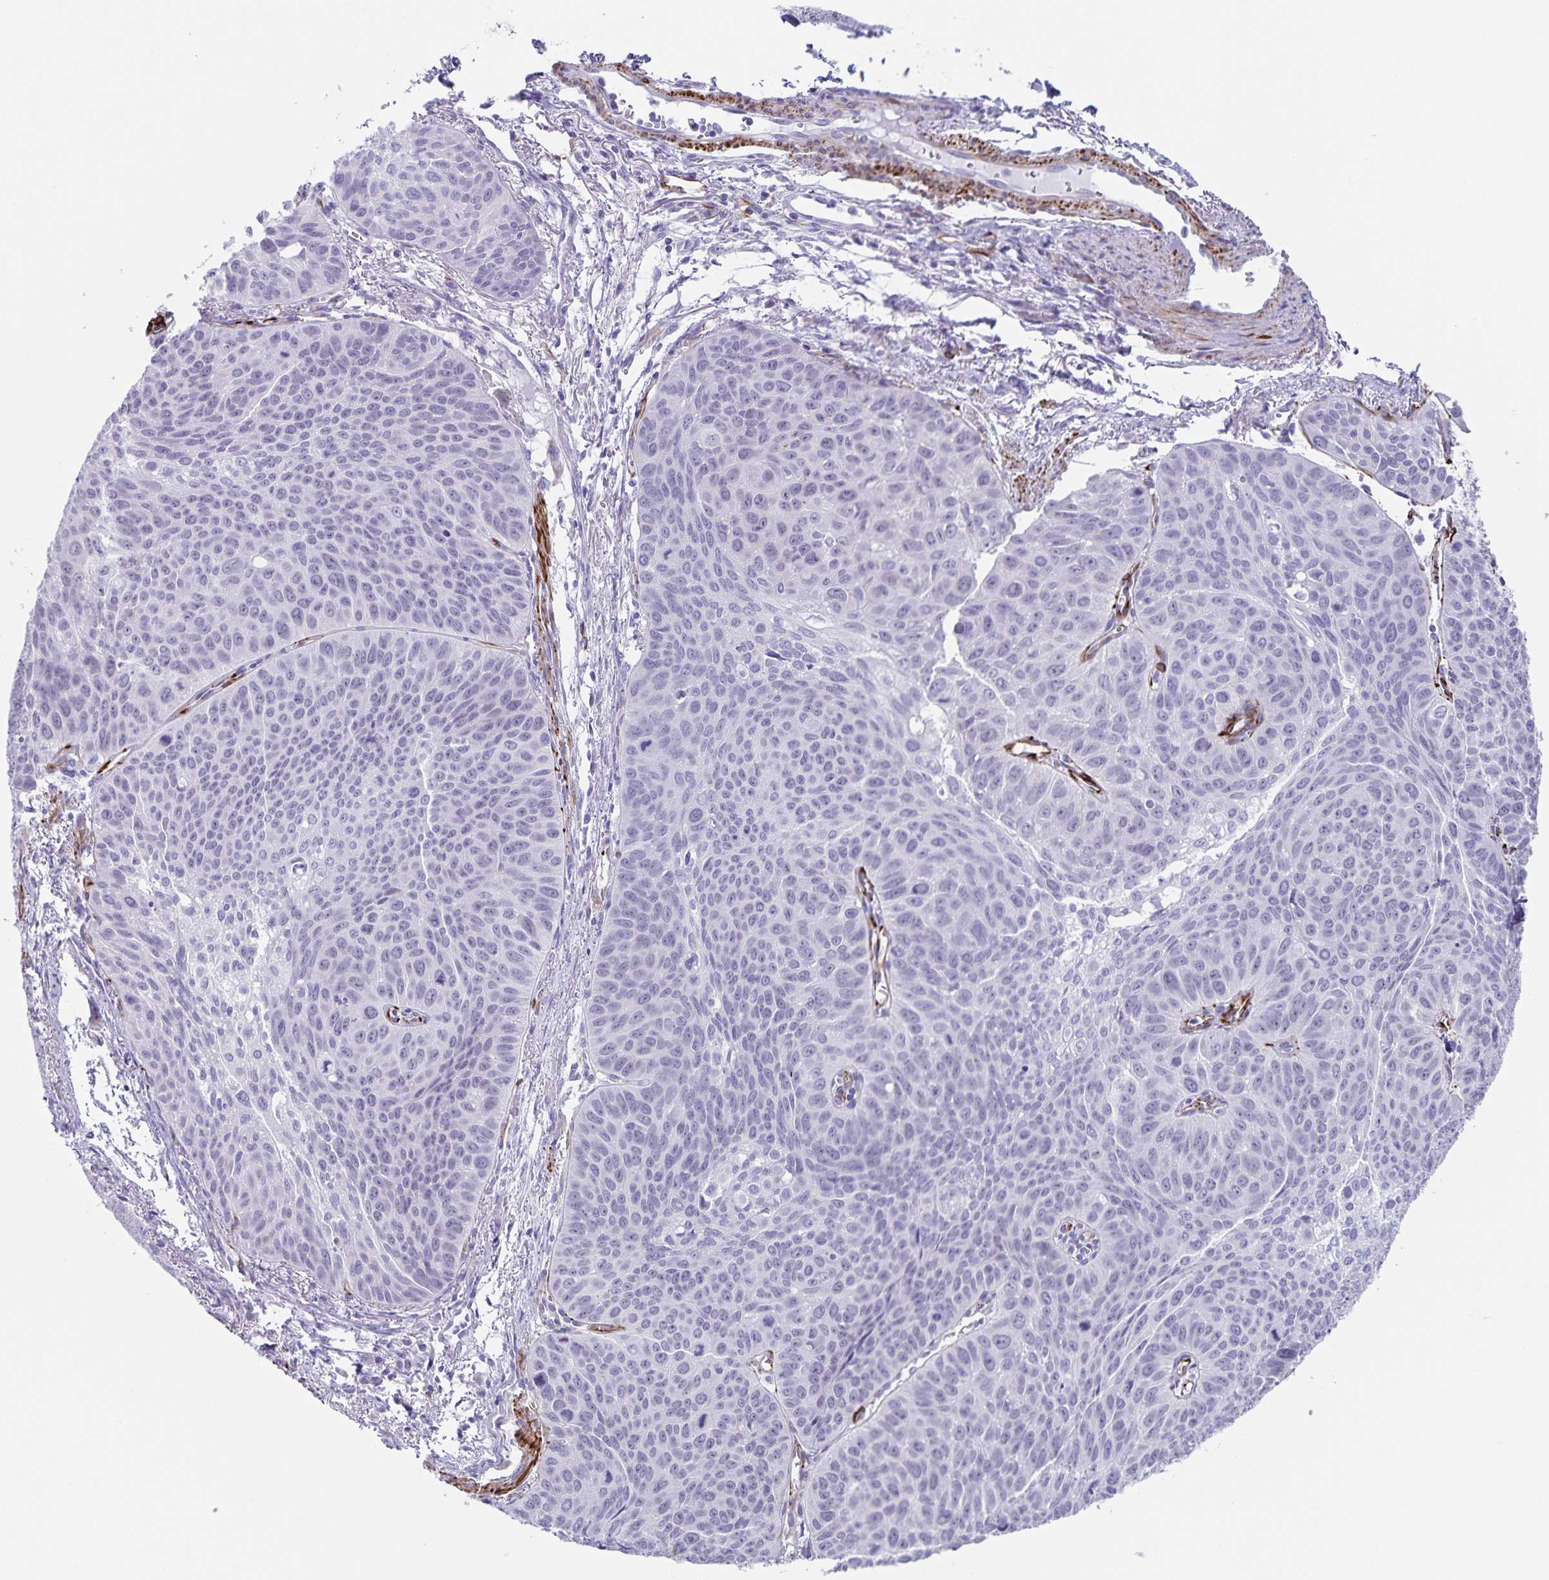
{"staining": {"intensity": "negative", "quantity": "none", "location": "none"}, "tissue": "lung cancer", "cell_type": "Tumor cells", "image_type": "cancer", "snomed": [{"axis": "morphology", "description": "Squamous cell carcinoma, NOS"}, {"axis": "topography", "description": "Lung"}], "caption": "The micrograph exhibits no staining of tumor cells in squamous cell carcinoma (lung). (Stains: DAB (3,3'-diaminobenzidine) immunohistochemistry with hematoxylin counter stain, Microscopy: brightfield microscopy at high magnification).", "gene": "SYNM", "patient": {"sex": "male", "age": 71}}